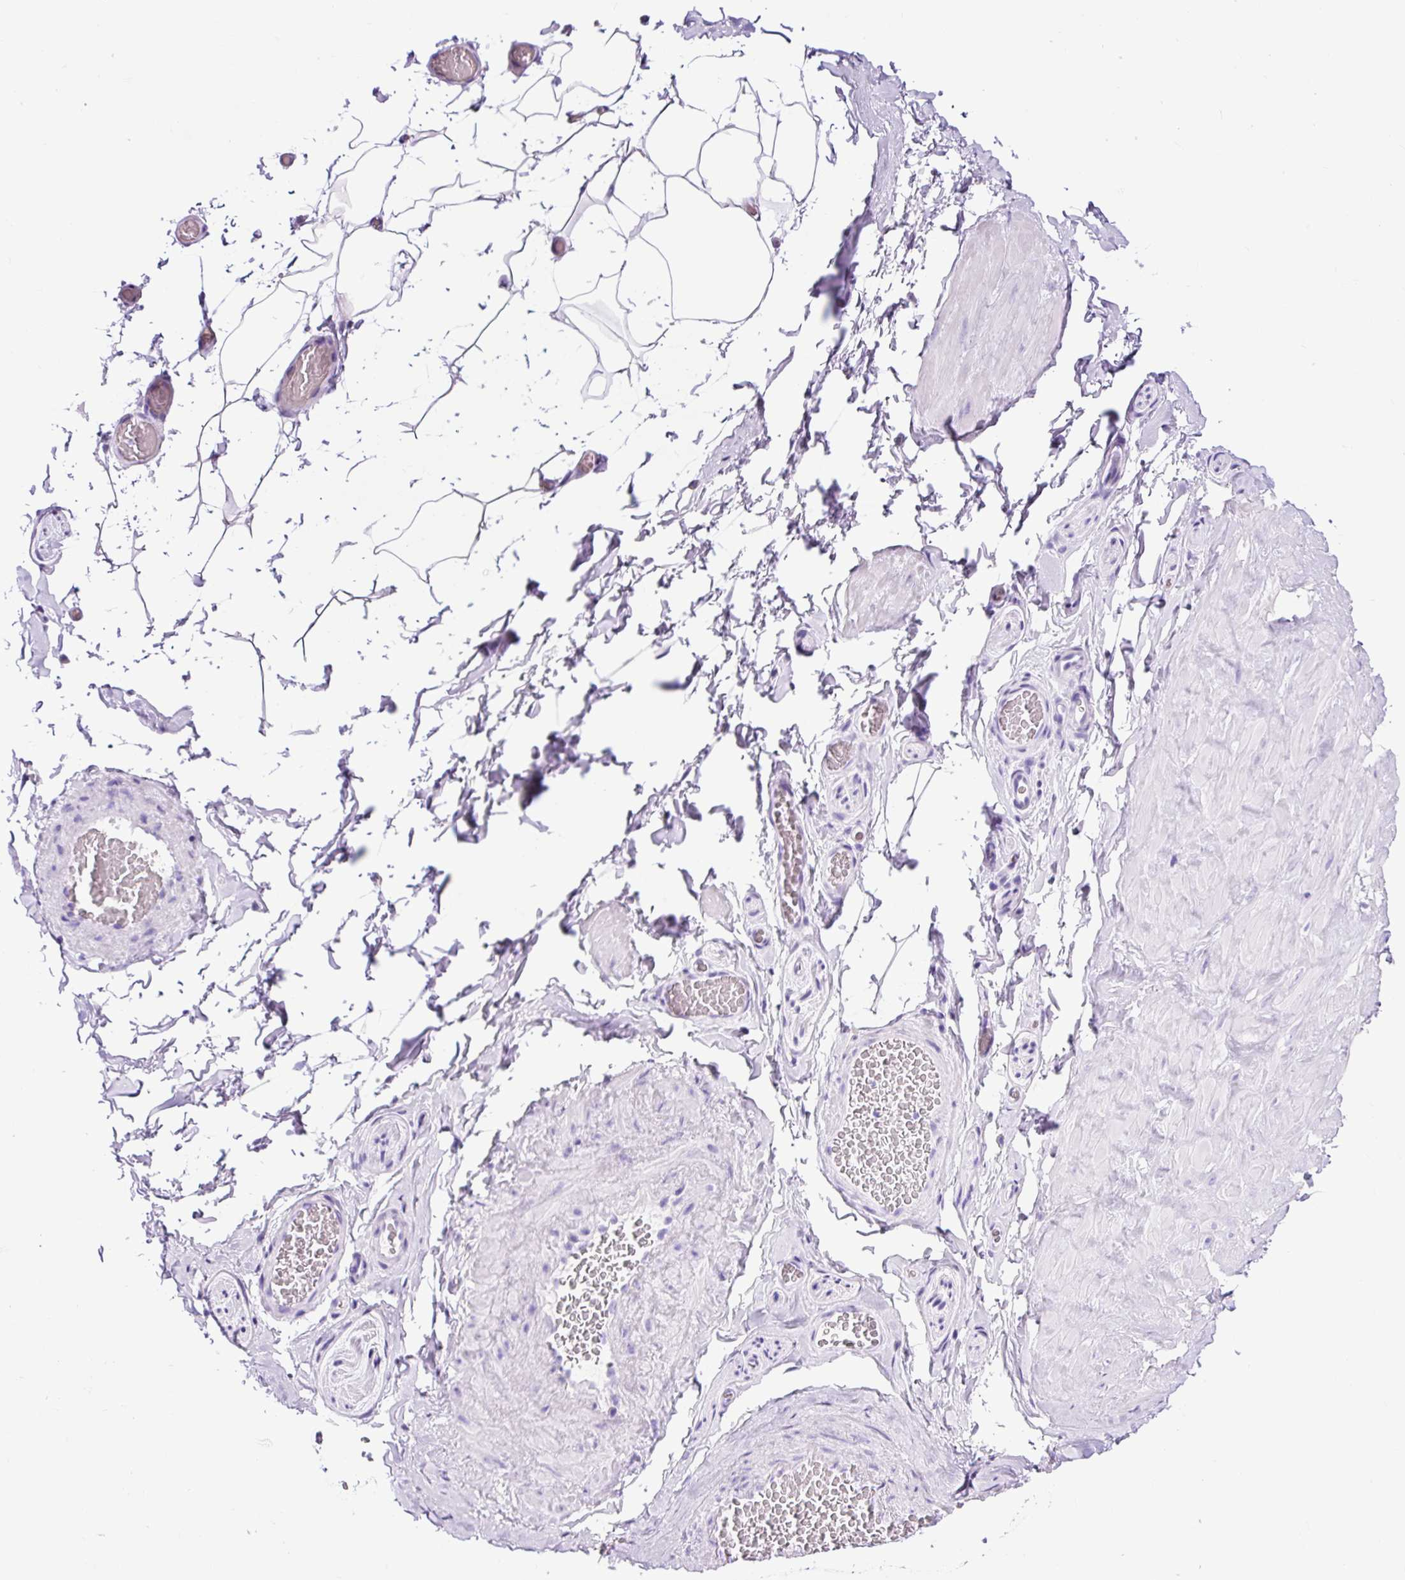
{"staining": {"intensity": "negative", "quantity": "none", "location": "none"}, "tissue": "adipose tissue", "cell_type": "Adipocytes", "image_type": "normal", "snomed": [{"axis": "morphology", "description": "Normal tissue, NOS"}, {"axis": "topography", "description": "Vascular tissue"}, {"axis": "topography", "description": "Peripheral nerve tissue"}], "caption": "Adipose tissue was stained to show a protein in brown. There is no significant staining in adipocytes. (Brightfield microscopy of DAB (3,3'-diaminobenzidine) IHC at high magnification).", "gene": "PDIA2", "patient": {"sex": "male", "age": 41}}